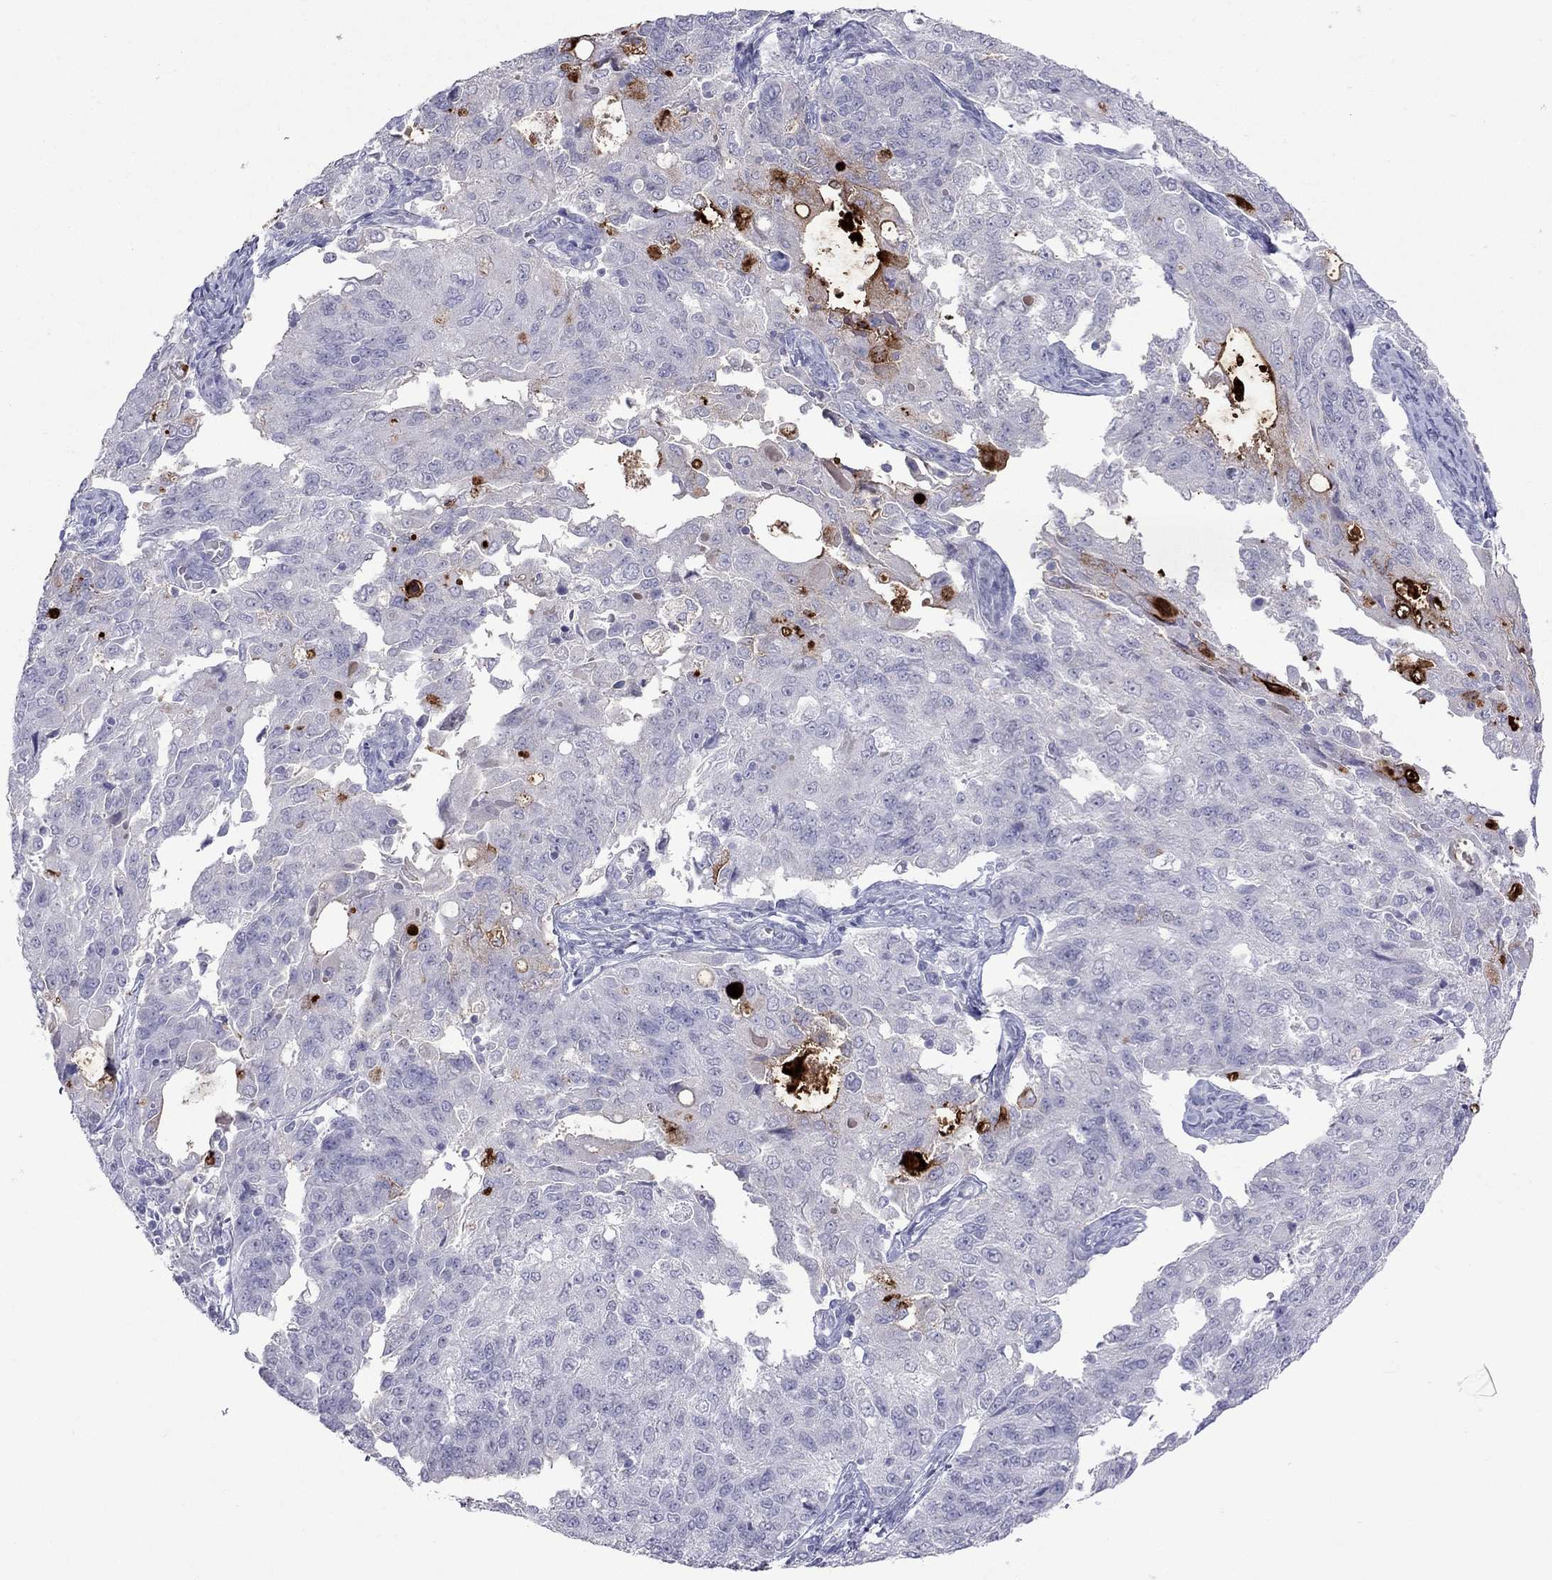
{"staining": {"intensity": "negative", "quantity": "none", "location": "none"}, "tissue": "endometrial cancer", "cell_type": "Tumor cells", "image_type": "cancer", "snomed": [{"axis": "morphology", "description": "Adenocarcinoma, NOS"}, {"axis": "topography", "description": "Endometrium"}], "caption": "Adenocarcinoma (endometrial) stained for a protein using immunohistochemistry (IHC) exhibits no positivity tumor cells.", "gene": "MUC16", "patient": {"sex": "female", "age": 43}}